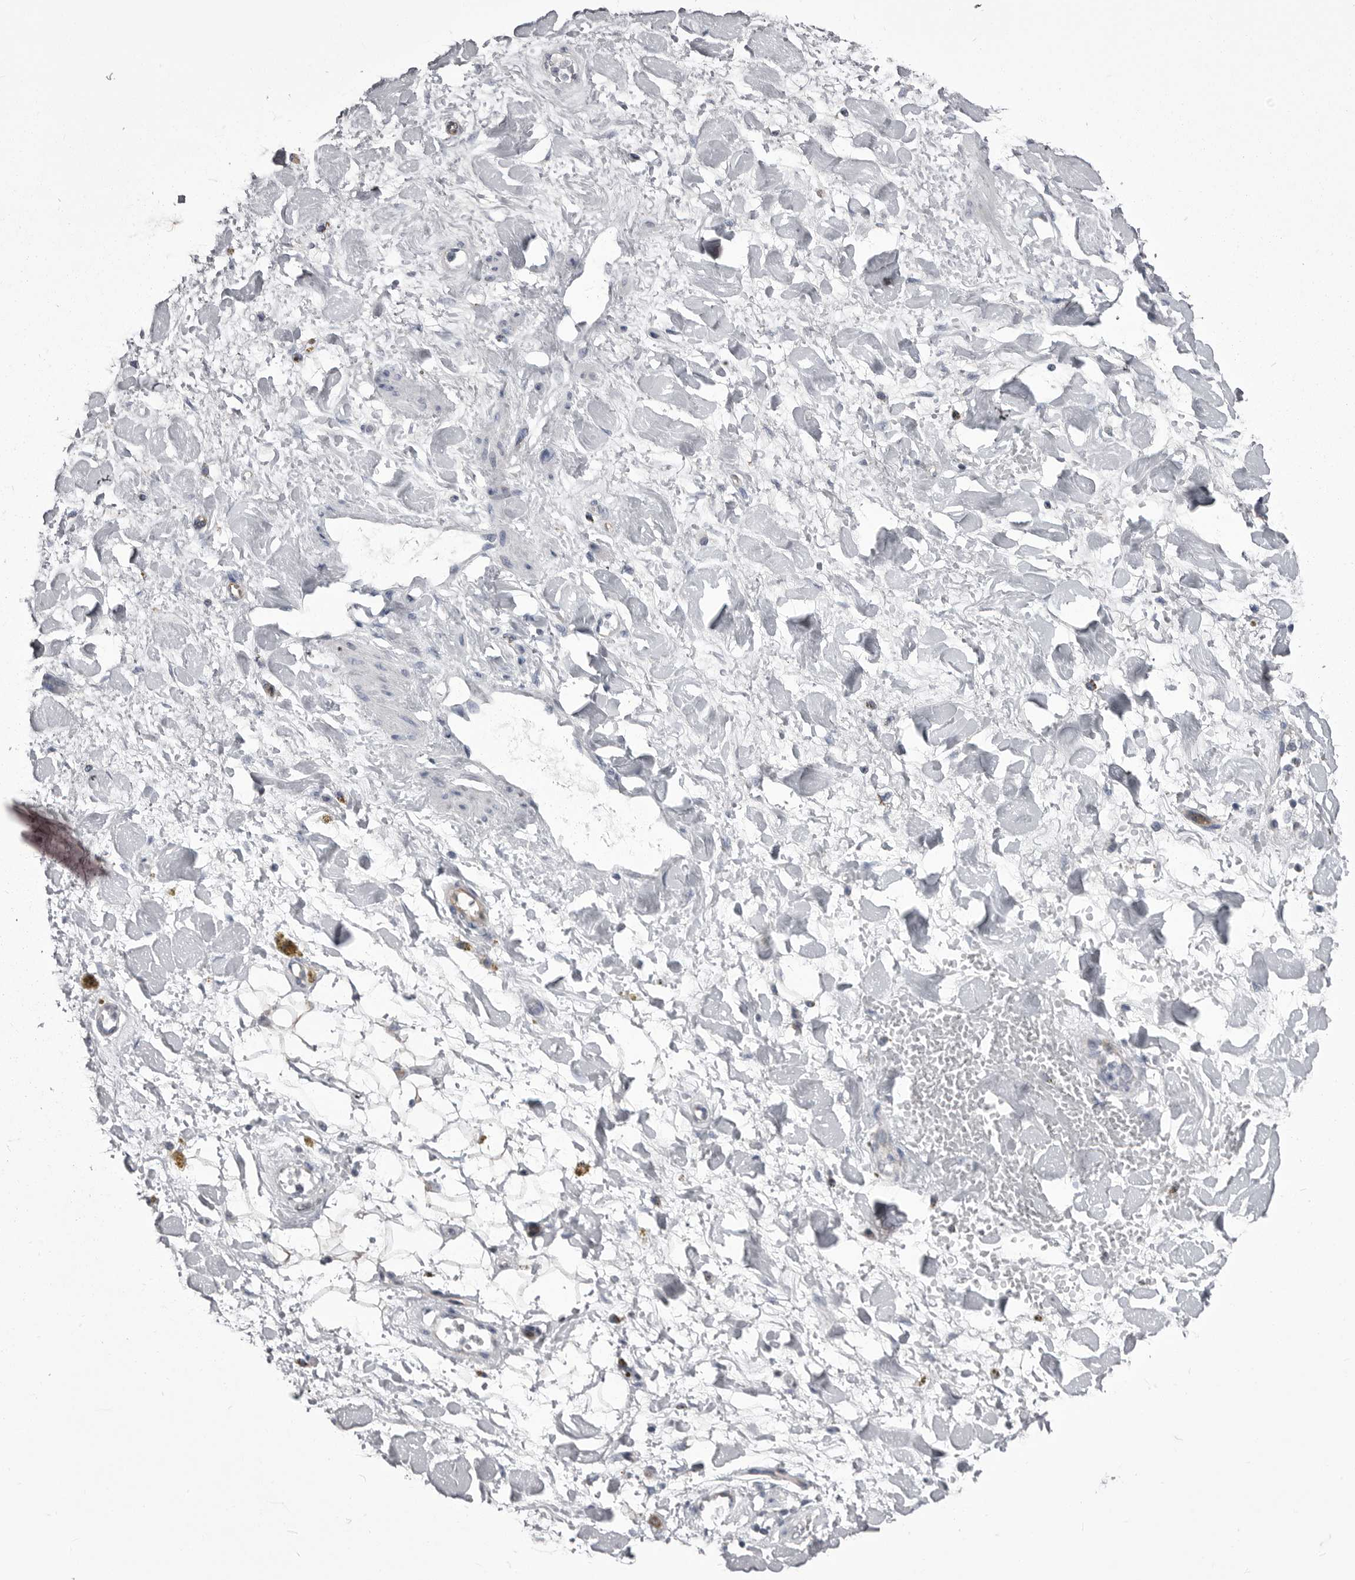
{"staining": {"intensity": "negative", "quantity": "none", "location": "none"}, "tissue": "adipose tissue", "cell_type": "Adipocytes", "image_type": "normal", "snomed": [{"axis": "morphology", "description": "Normal tissue, NOS"}, {"axis": "topography", "description": "Kidney"}, {"axis": "topography", "description": "Peripheral nerve tissue"}], "caption": "This is an immunohistochemistry (IHC) photomicrograph of normal human adipose tissue. There is no expression in adipocytes.", "gene": "OPLAH", "patient": {"sex": "male", "age": 7}}